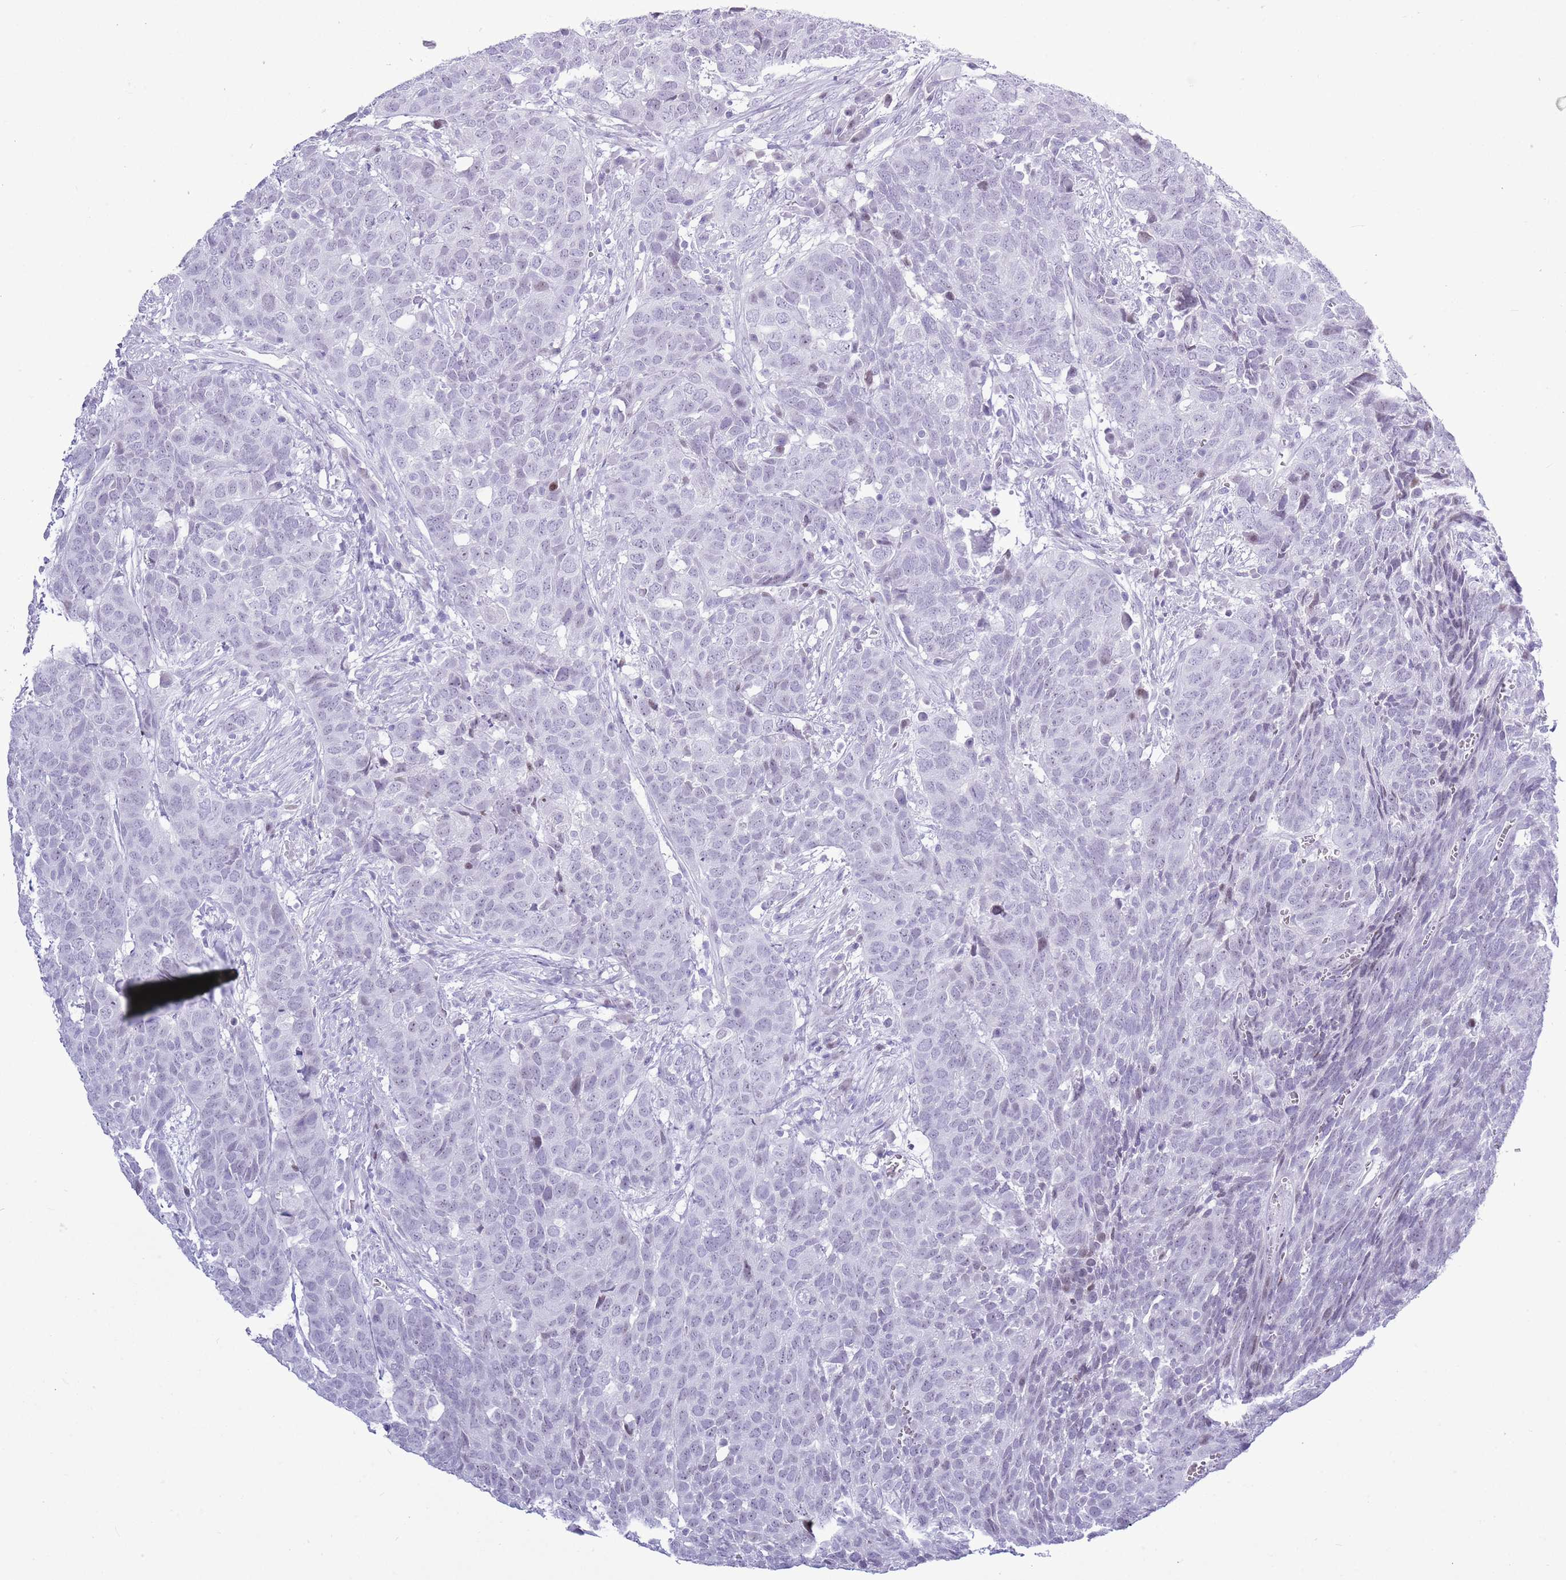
{"staining": {"intensity": "negative", "quantity": "none", "location": "none"}, "tissue": "head and neck cancer", "cell_type": "Tumor cells", "image_type": "cancer", "snomed": [{"axis": "morphology", "description": "Squamous cell carcinoma, NOS"}, {"axis": "topography", "description": "Head-Neck"}], "caption": "Tumor cells are negative for brown protein staining in head and neck squamous cell carcinoma.", "gene": "ASIP", "patient": {"sex": "male", "age": 66}}